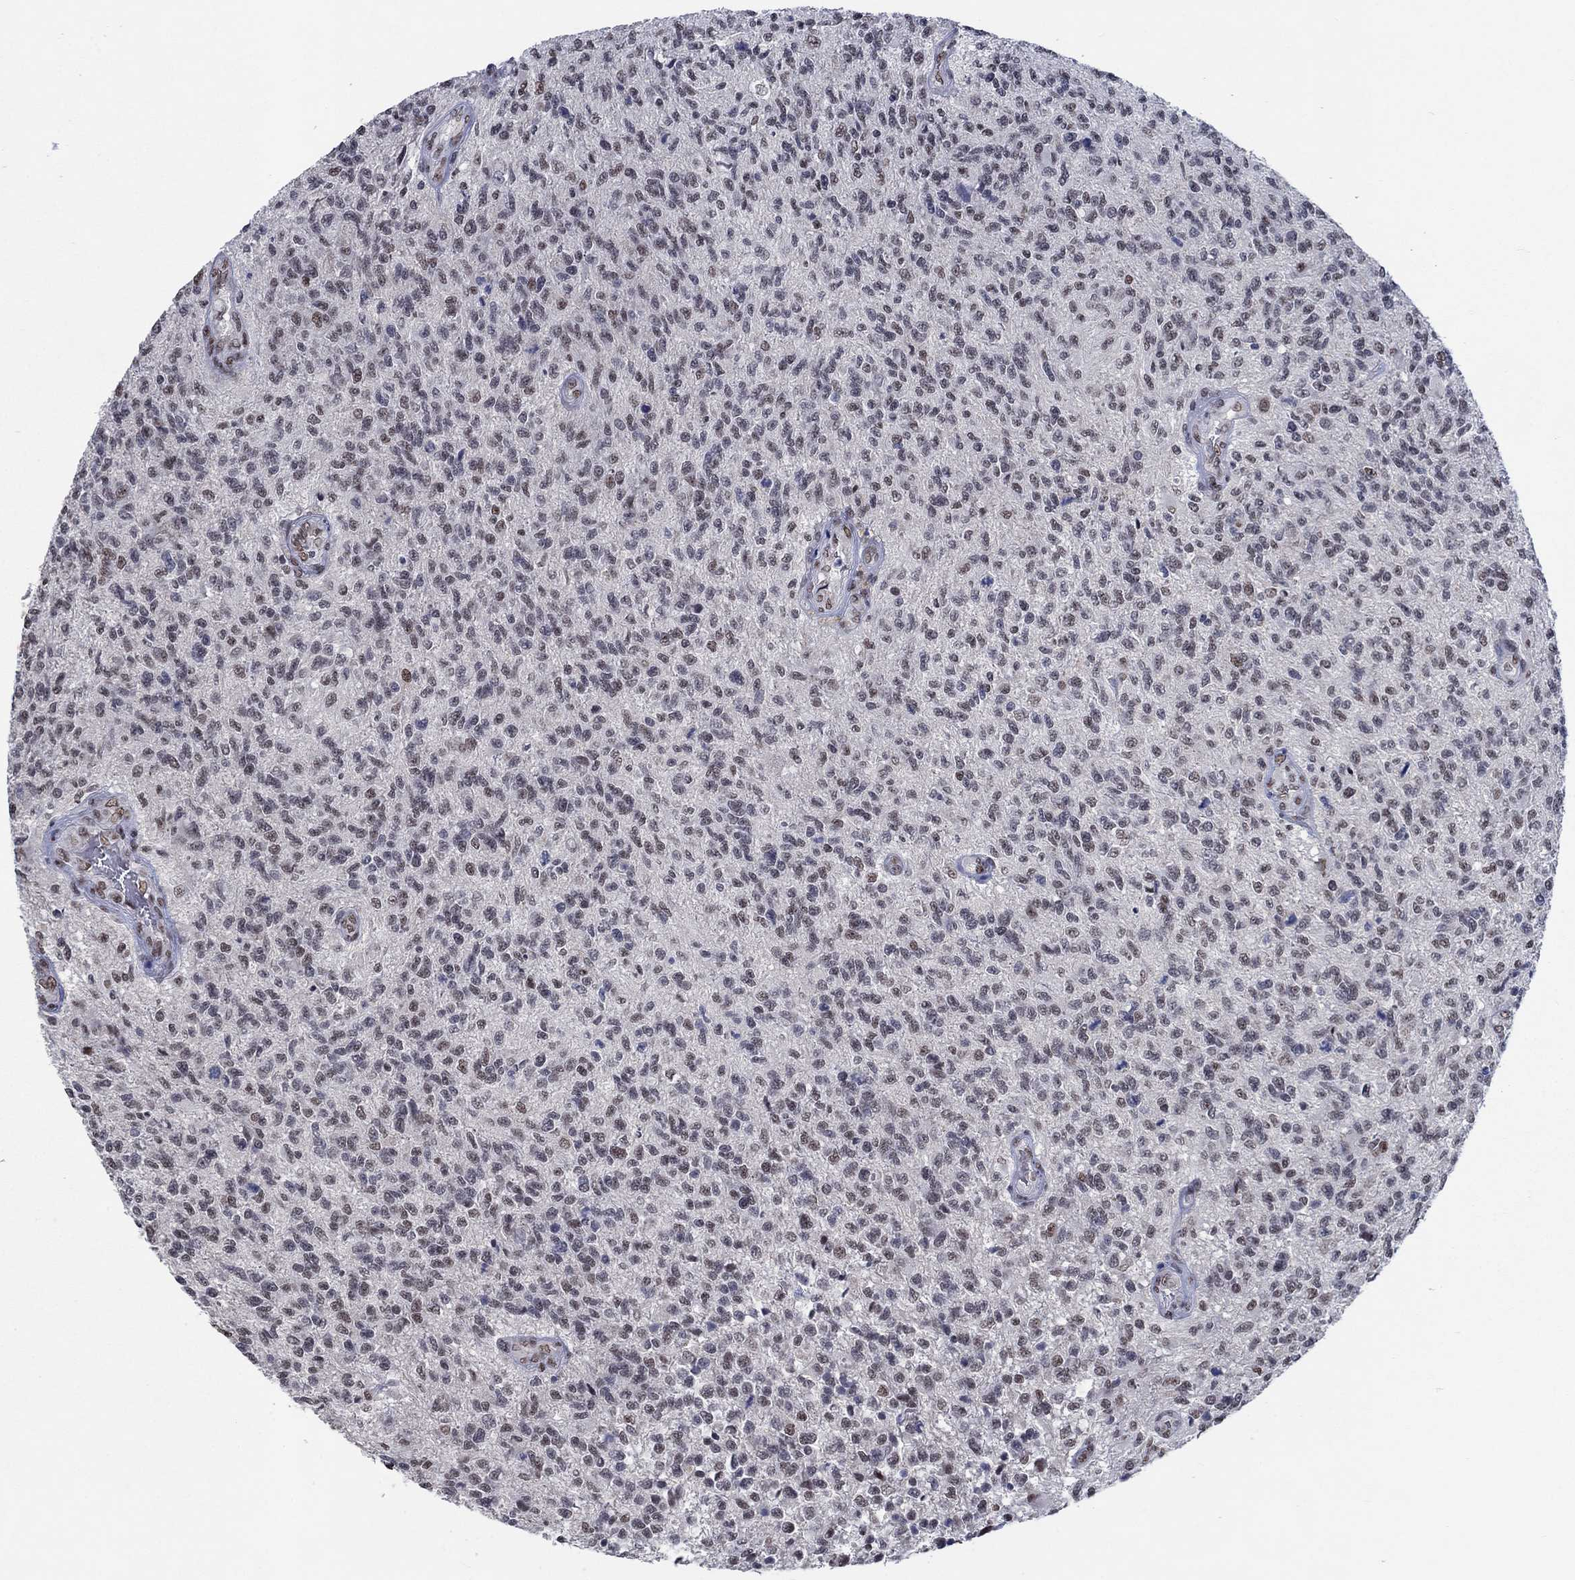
{"staining": {"intensity": "weak", "quantity": "<25%", "location": "nuclear"}, "tissue": "glioma", "cell_type": "Tumor cells", "image_type": "cancer", "snomed": [{"axis": "morphology", "description": "Glioma, malignant, High grade"}, {"axis": "topography", "description": "Brain"}], "caption": "Immunohistochemistry micrograph of neoplastic tissue: glioma stained with DAB (3,3'-diaminobenzidine) reveals no significant protein positivity in tumor cells.", "gene": "HTN1", "patient": {"sex": "male", "age": 56}}